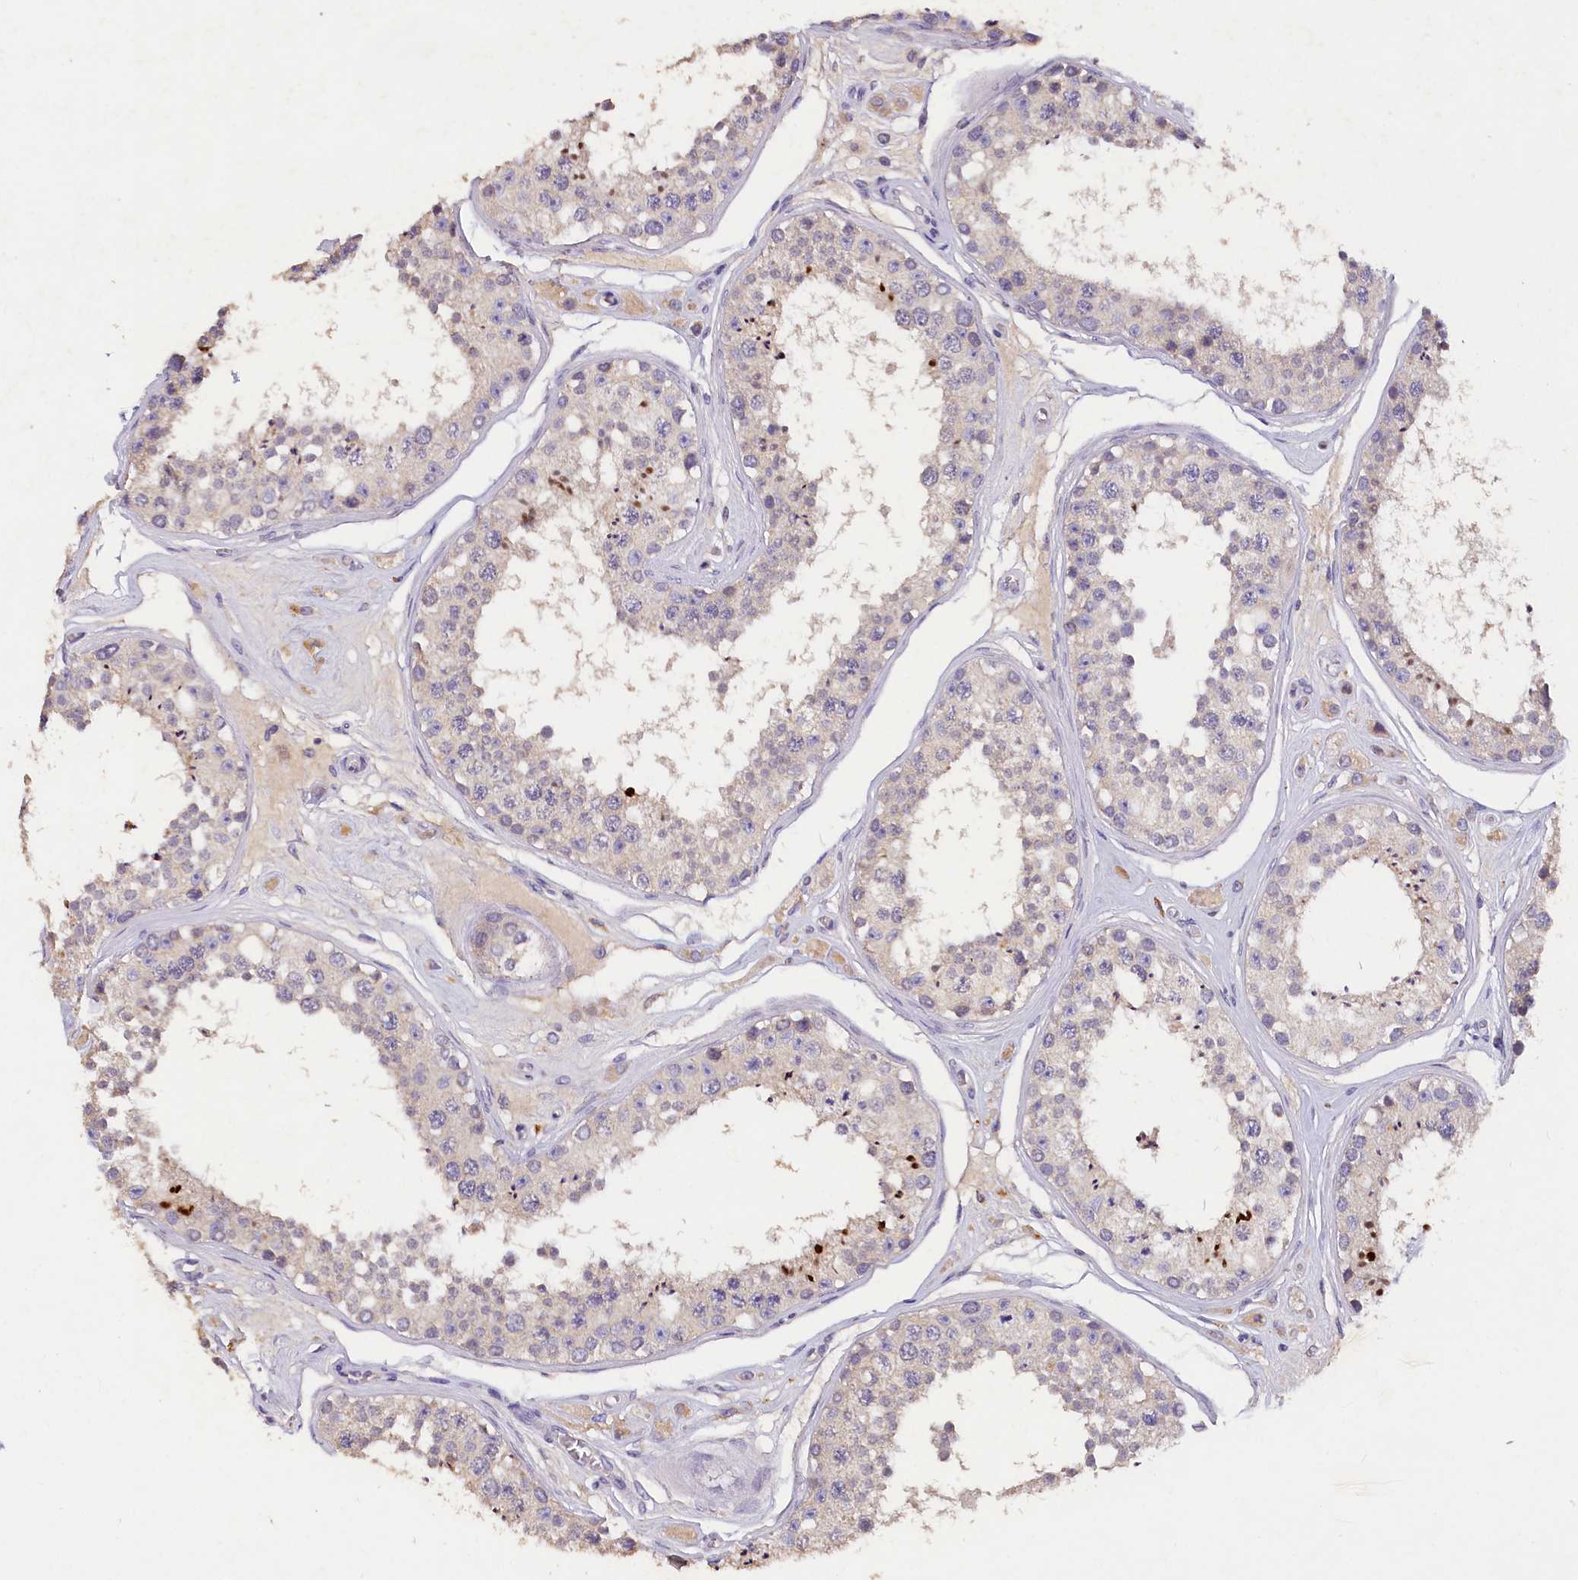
{"staining": {"intensity": "strong", "quantity": "<25%", "location": "cytoplasmic/membranous"}, "tissue": "testis", "cell_type": "Cells in seminiferous ducts", "image_type": "normal", "snomed": [{"axis": "morphology", "description": "Normal tissue, NOS"}, {"axis": "topography", "description": "Testis"}], "caption": "Protein staining by immunohistochemistry (IHC) shows strong cytoplasmic/membranous expression in about <25% of cells in seminiferous ducts in normal testis. (DAB IHC with brightfield microscopy, high magnification).", "gene": "ST7L", "patient": {"sex": "male", "age": 25}}